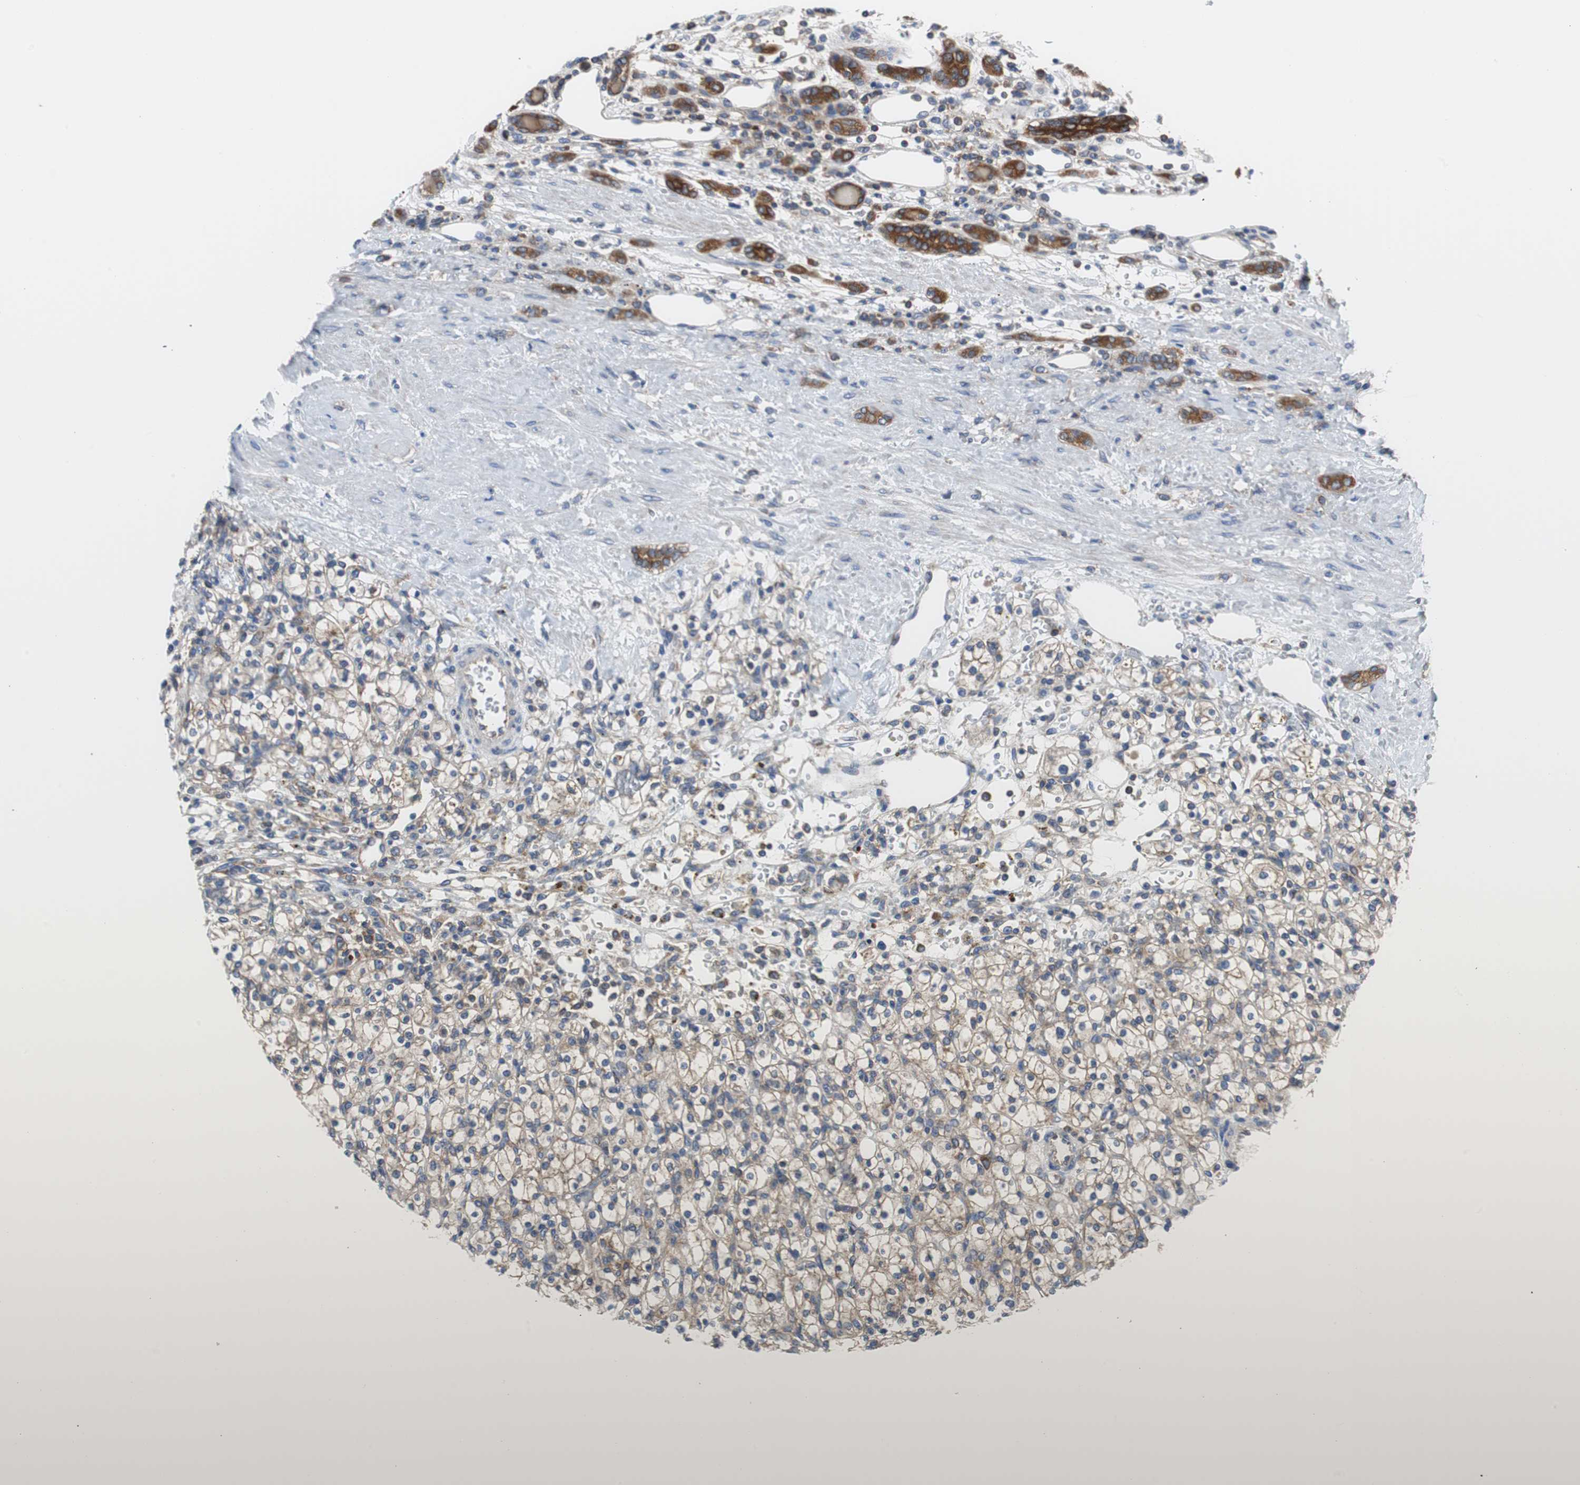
{"staining": {"intensity": "moderate", "quantity": ">75%", "location": "cytoplasmic/membranous"}, "tissue": "renal cancer", "cell_type": "Tumor cells", "image_type": "cancer", "snomed": [{"axis": "morphology", "description": "Normal tissue, NOS"}, {"axis": "morphology", "description": "Adenocarcinoma, NOS"}, {"axis": "topography", "description": "Kidney"}], "caption": "Protein expression analysis of human renal cancer reveals moderate cytoplasmic/membranous positivity in approximately >75% of tumor cells.", "gene": "BRAF", "patient": {"sex": "female", "age": 55}}